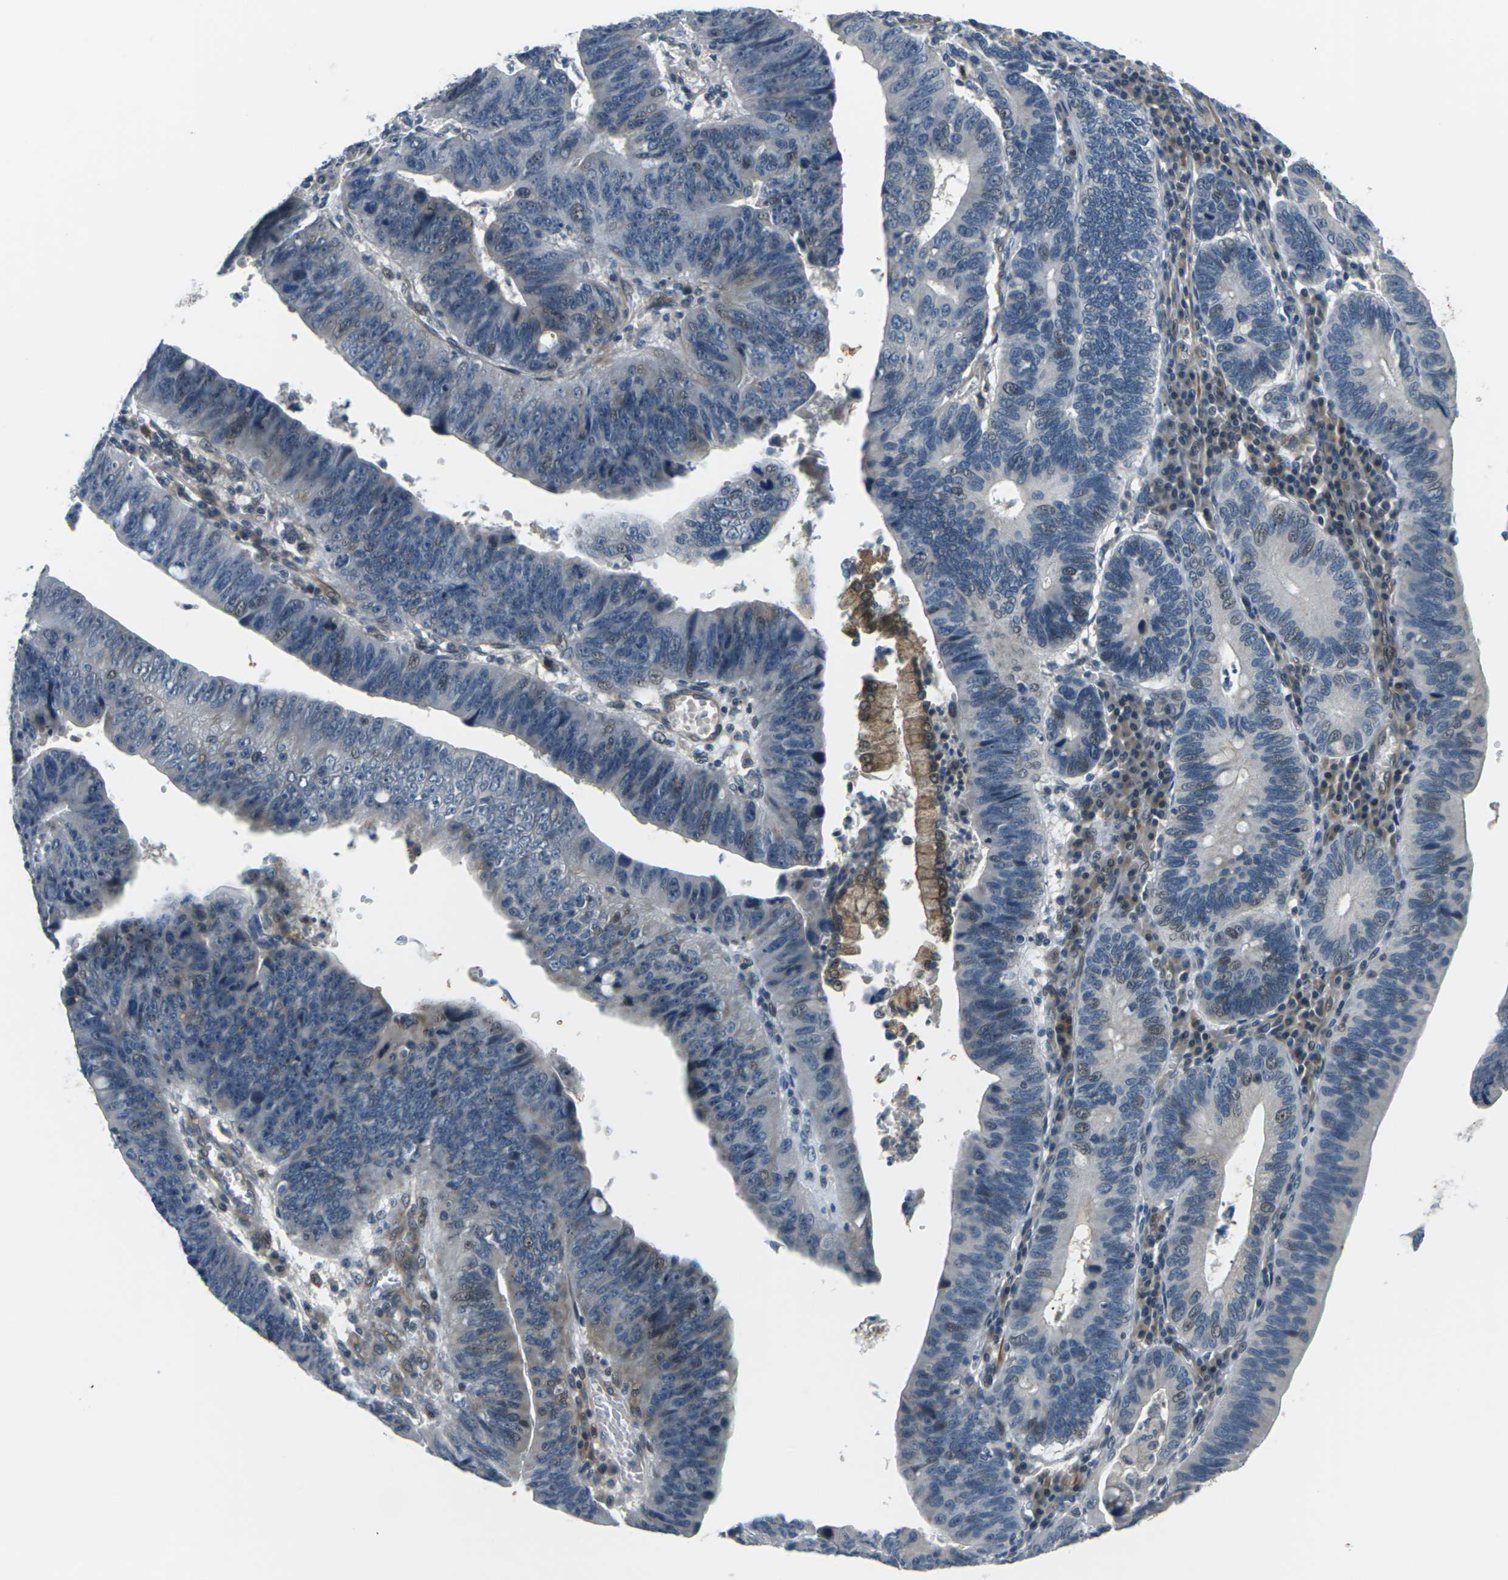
{"staining": {"intensity": "negative", "quantity": "none", "location": "none"}, "tissue": "stomach cancer", "cell_type": "Tumor cells", "image_type": "cancer", "snomed": [{"axis": "morphology", "description": "Adenocarcinoma, NOS"}, {"axis": "topography", "description": "Stomach"}], "caption": "This image is of adenocarcinoma (stomach) stained with IHC to label a protein in brown with the nuclei are counter-stained blue. There is no staining in tumor cells.", "gene": "SLC13A3", "patient": {"sex": "male", "age": 59}}